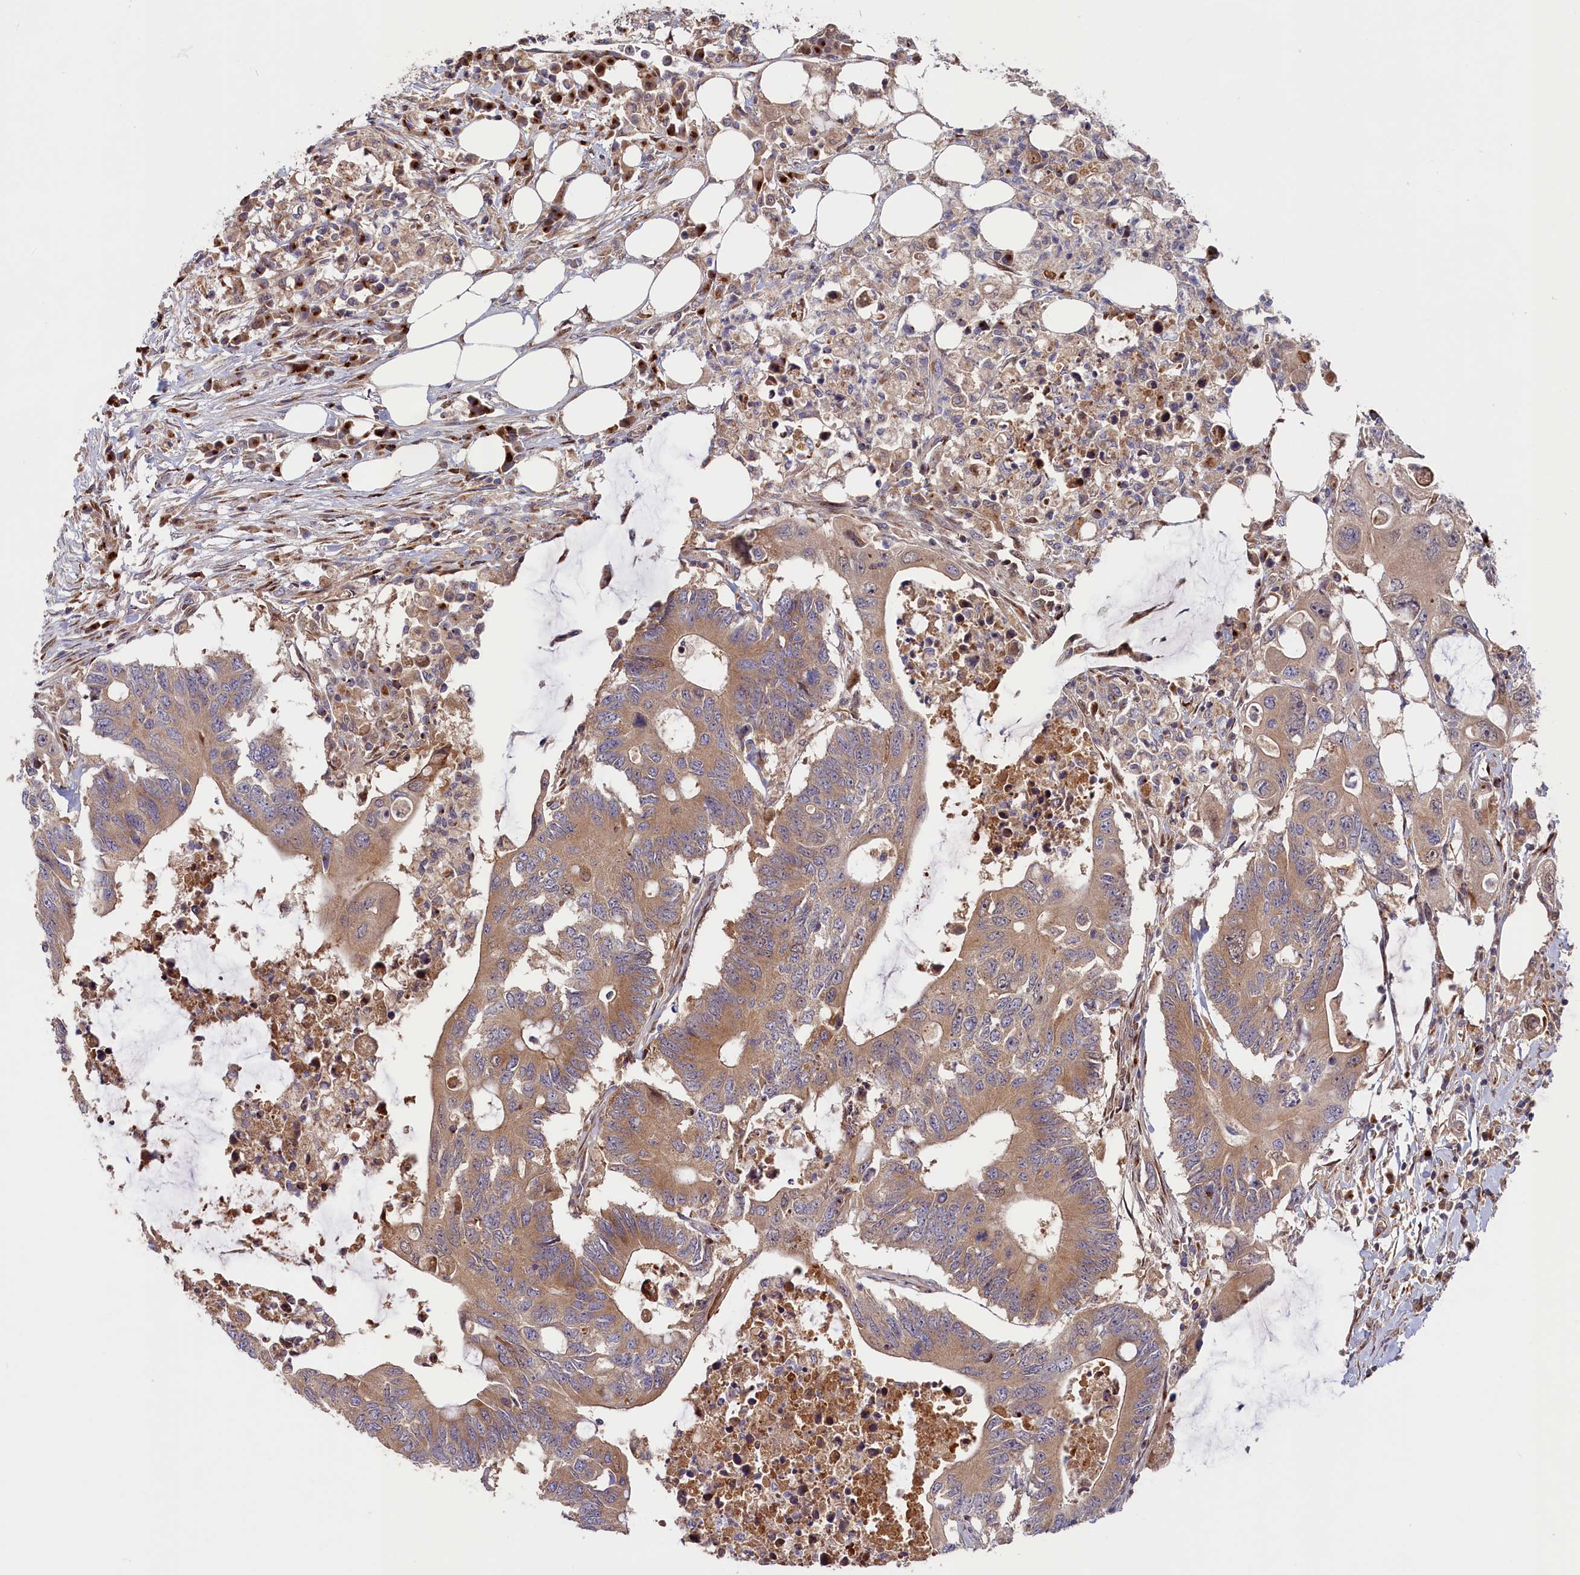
{"staining": {"intensity": "moderate", "quantity": ">75%", "location": "cytoplasmic/membranous"}, "tissue": "colorectal cancer", "cell_type": "Tumor cells", "image_type": "cancer", "snomed": [{"axis": "morphology", "description": "Adenocarcinoma, NOS"}, {"axis": "topography", "description": "Colon"}], "caption": "Immunohistochemistry (DAB (3,3'-diaminobenzidine)) staining of colorectal adenocarcinoma exhibits moderate cytoplasmic/membranous protein staining in approximately >75% of tumor cells.", "gene": "CHST12", "patient": {"sex": "male", "age": 71}}